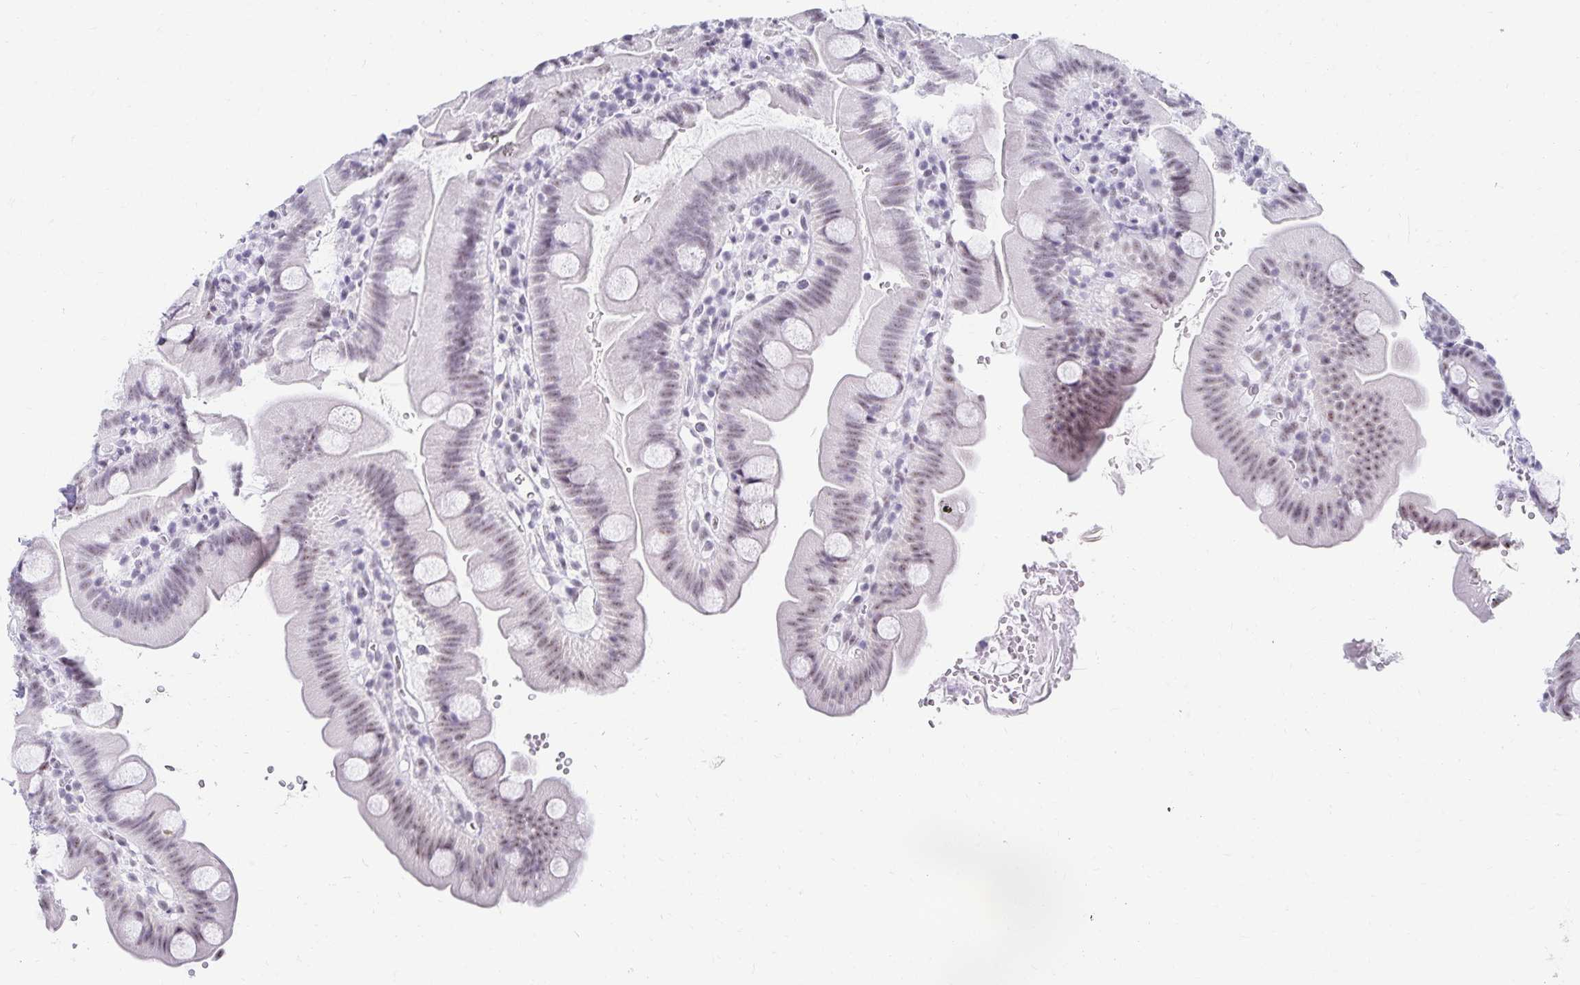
{"staining": {"intensity": "weak", "quantity": "<25%", "location": "nuclear"}, "tissue": "small intestine", "cell_type": "Glandular cells", "image_type": "normal", "snomed": [{"axis": "morphology", "description": "Normal tissue, NOS"}, {"axis": "topography", "description": "Small intestine"}], "caption": "High magnification brightfield microscopy of unremarkable small intestine stained with DAB (brown) and counterstained with hematoxylin (blue): glandular cells show no significant positivity.", "gene": "C20orf85", "patient": {"sex": "female", "age": 68}}